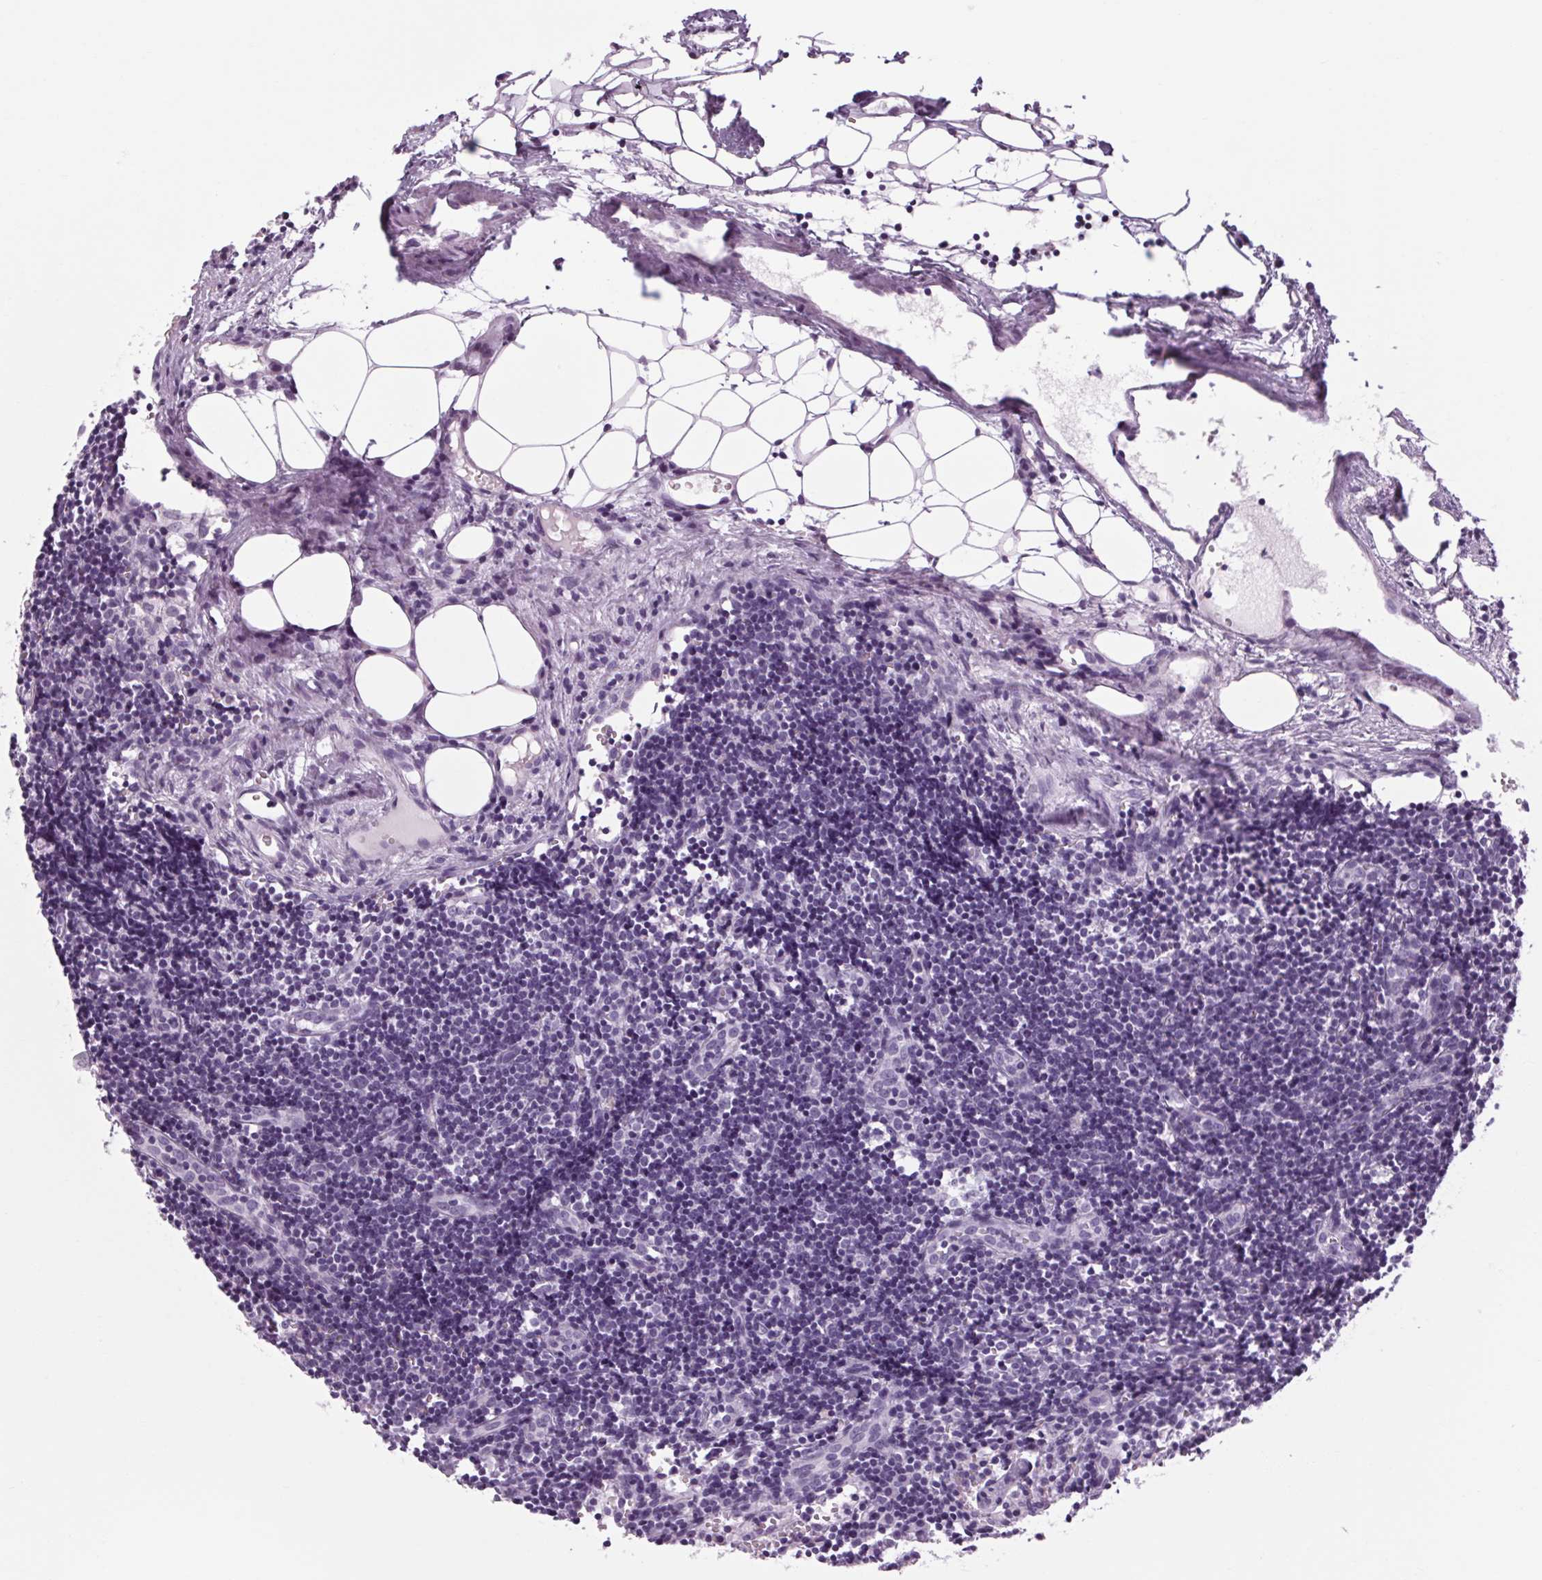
{"staining": {"intensity": "negative", "quantity": "none", "location": "none"}, "tissue": "lymph node", "cell_type": "Germinal center cells", "image_type": "normal", "snomed": [{"axis": "morphology", "description": "Normal tissue, NOS"}, {"axis": "topography", "description": "Lymph node"}], "caption": "IHC histopathology image of normal lymph node: lymph node stained with DAB (3,3'-diaminobenzidine) shows no significant protein staining in germinal center cells.", "gene": "POMC", "patient": {"sex": "female", "age": 41}}